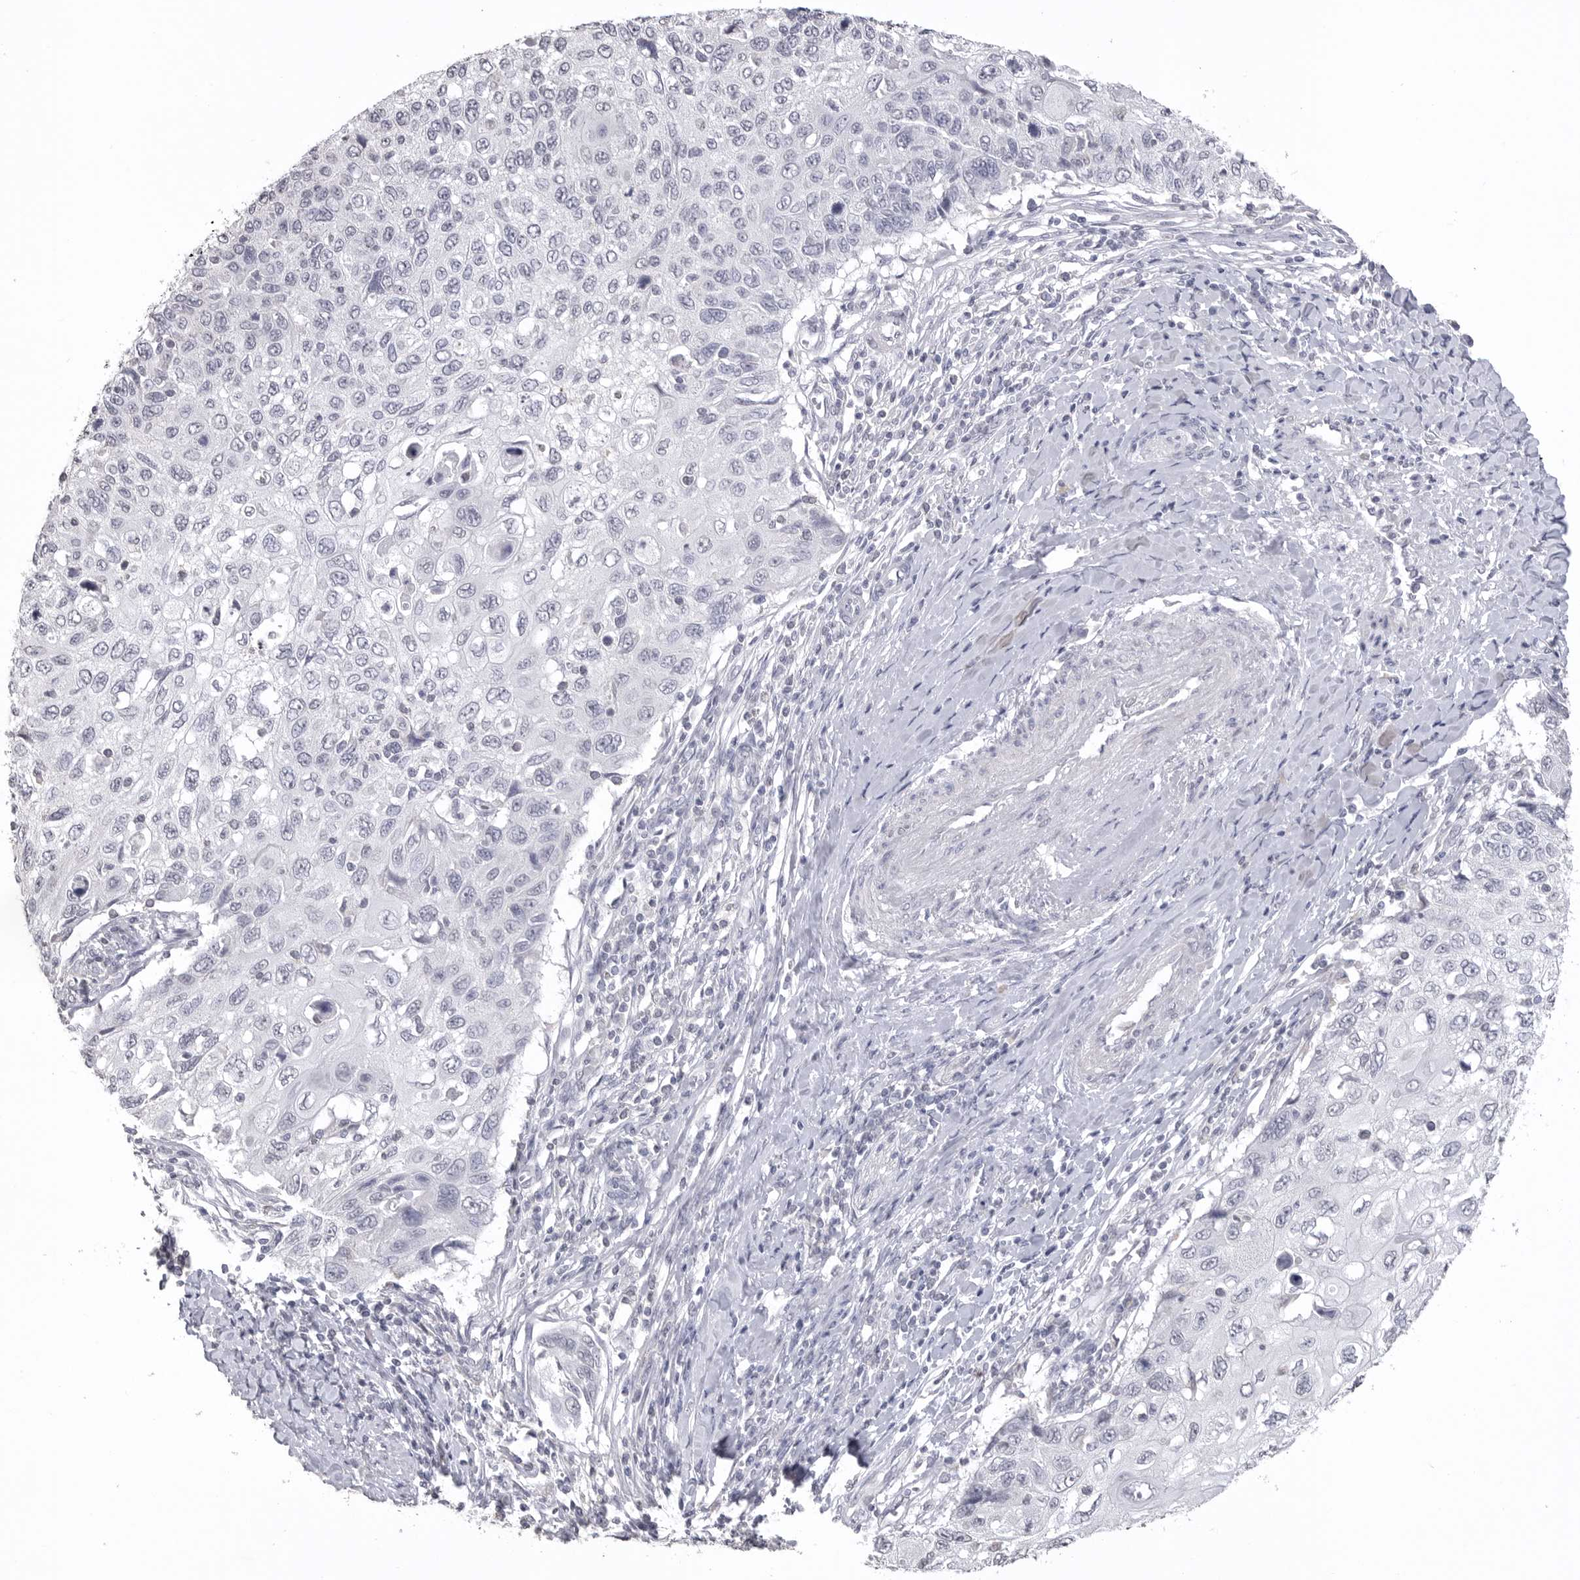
{"staining": {"intensity": "negative", "quantity": "none", "location": "none"}, "tissue": "cervical cancer", "cell_type": "Tumor cells", "image_type": "cancer", "snomed": [{"axis": "morphology", "description": "Squamous cell carcinoma, NOS"}, {"axis": "topography", "description": "Cervix"}], "caption": "An immunohistochemistry photomicrograph of cervical cancer (squamous cell carcinoma) is shown. There is no staining in tumor cells of cervical cancer (squamous cell carcinoma).", "gene": "ICAM5", "patient": {"sex": "female", "age": 70}}